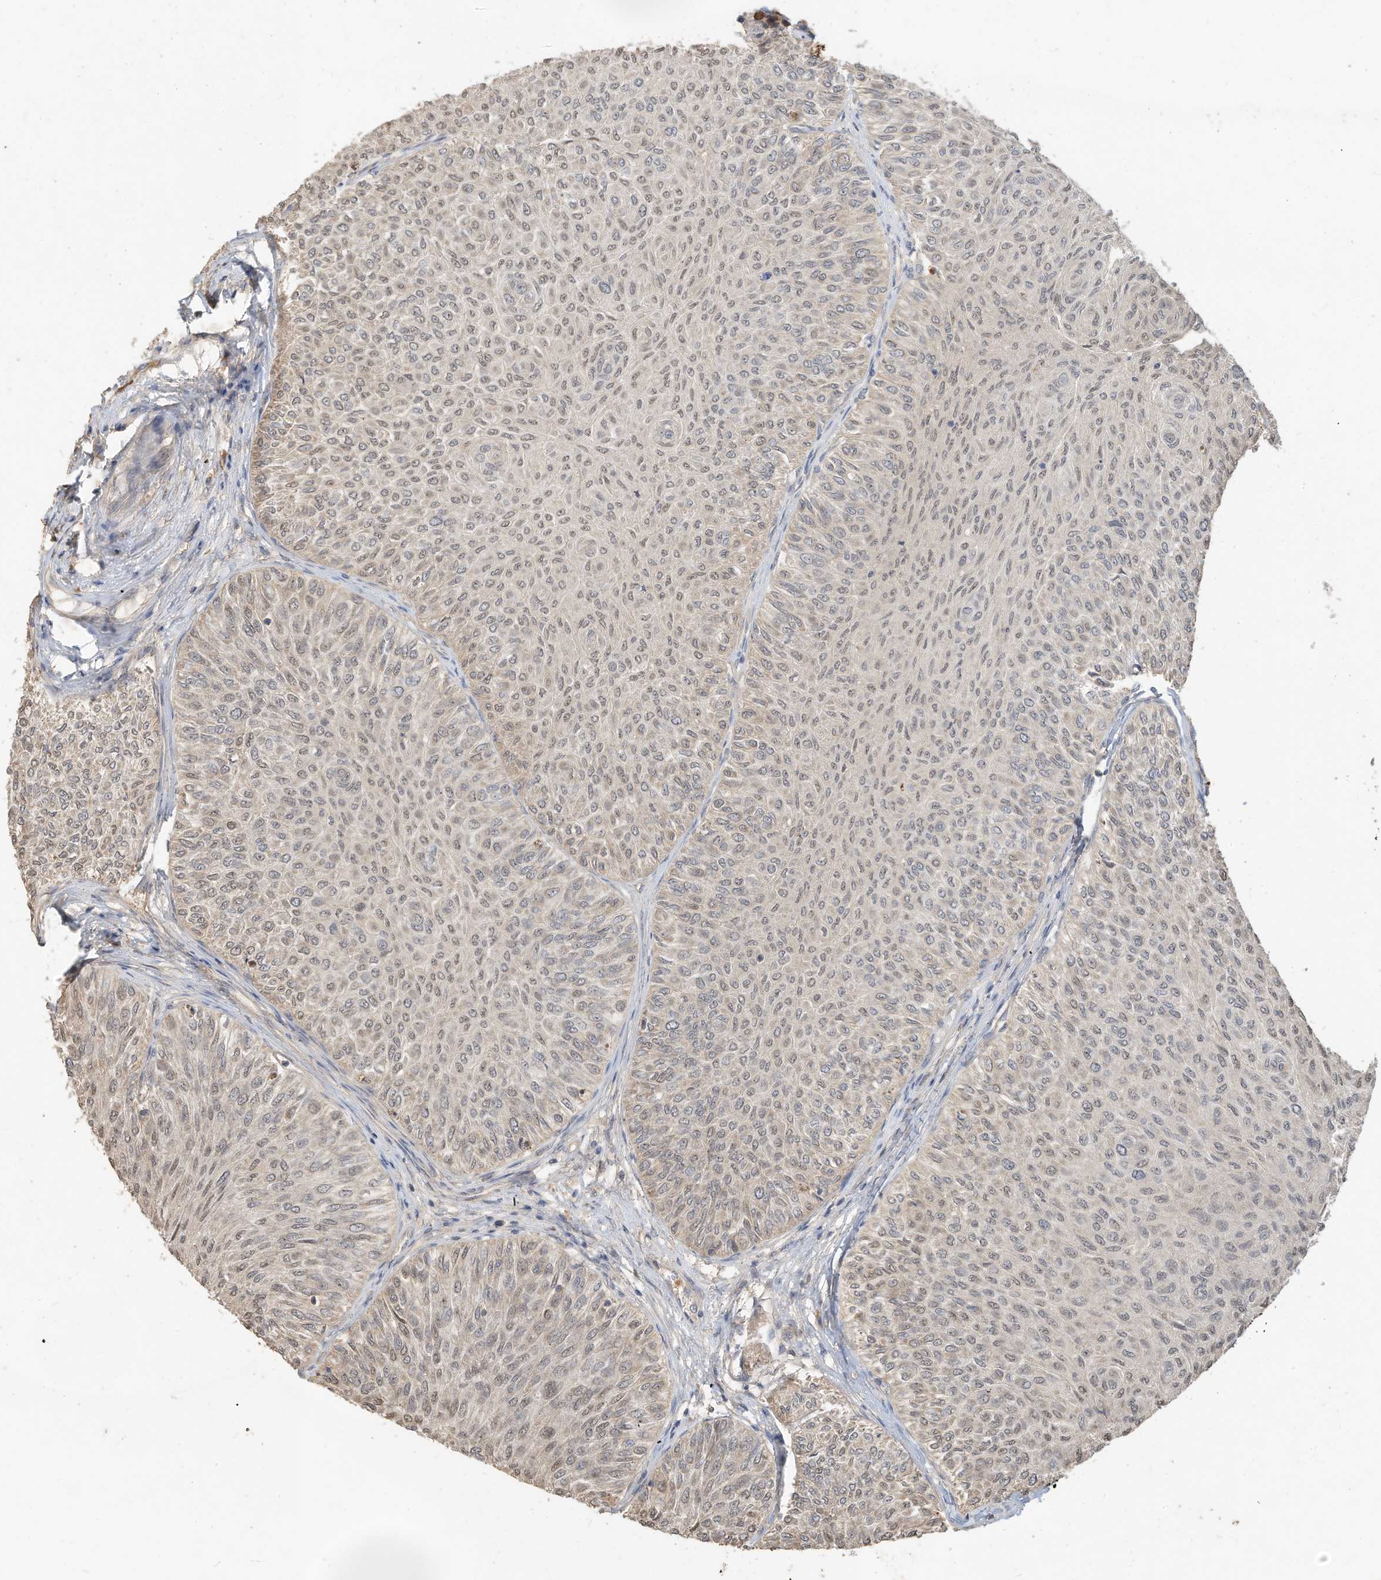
{"staining": {"intensity": "weak", "quantity": "25%-75%", "location": "nuclear"}, "tissue": "urothelial cancer", "cell_type": "Tumor cells", "image_type": "cancer", "snomed": [{"axis": "morphology", "description": "Urothelial carcinoma, Low grade"}, {"axis": "topography", "description": "Urinary bladder"}], "caption": "This image exhibits IHC staining of urothelial cancer, with low weak nuclear expression in about 25%-75% of tumor cells.", "gene": "OFD1", "patient": {"sex": "male", "age": 78}}